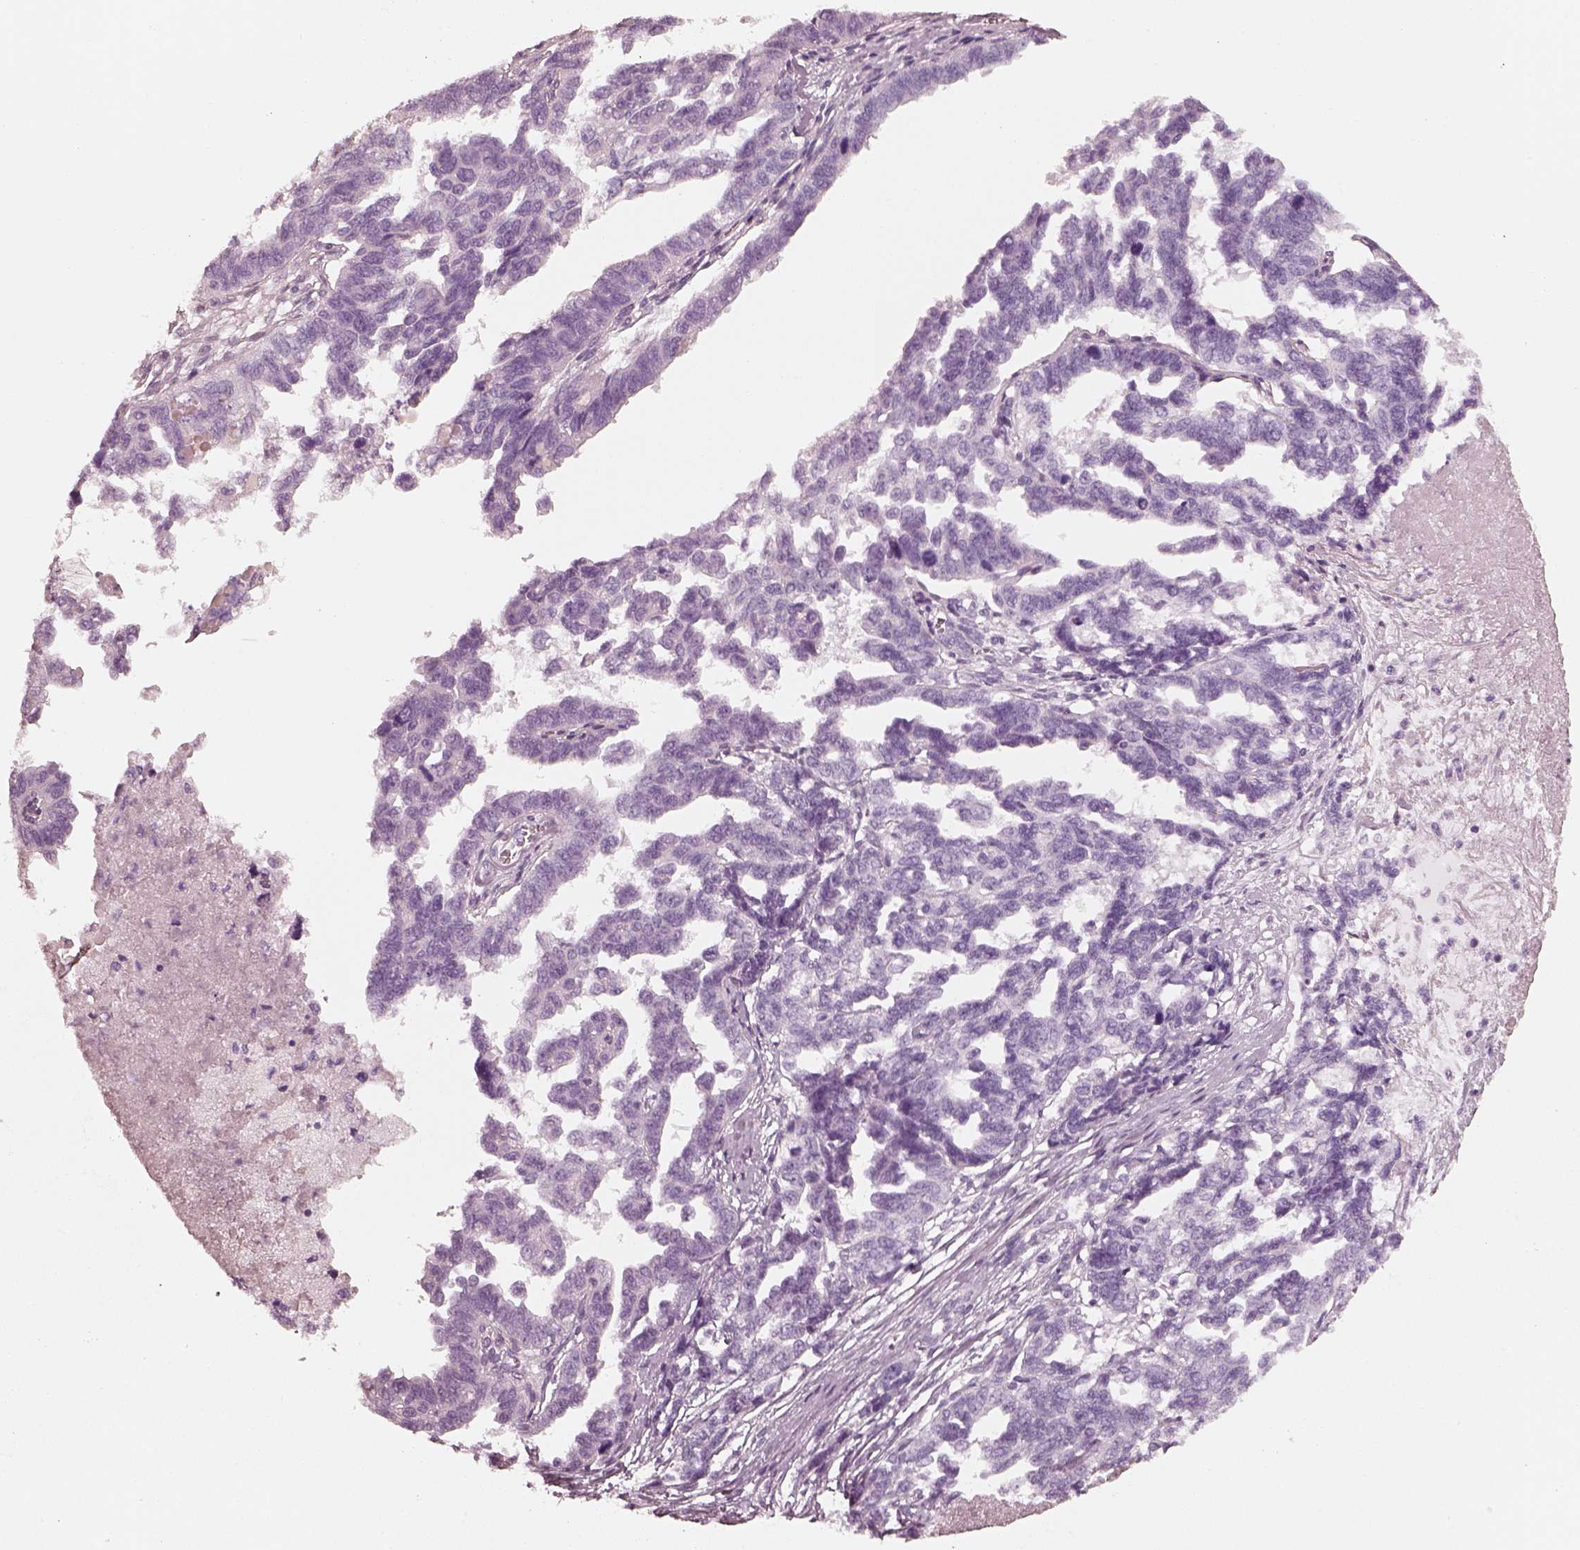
{"staining": {"intensity": "negative", "quantity": "none", "location": "none"}, "tissue": "ovarian cancer", "cell_type": "Tumor cells", "image_type": "cancer", "snomed": [{"axis": "morphology", "description": "Cystadenocarcinoma, serous, NOS"}, {"axis": "topography", "description": "Ovary"}], "caption": "Protein analysis of serous cystadenocarcinoma (ovarian) reveals no significant positivity in tumor cells.", "gene": "RS1", "patient": {"sex": "female", "age": 69}}